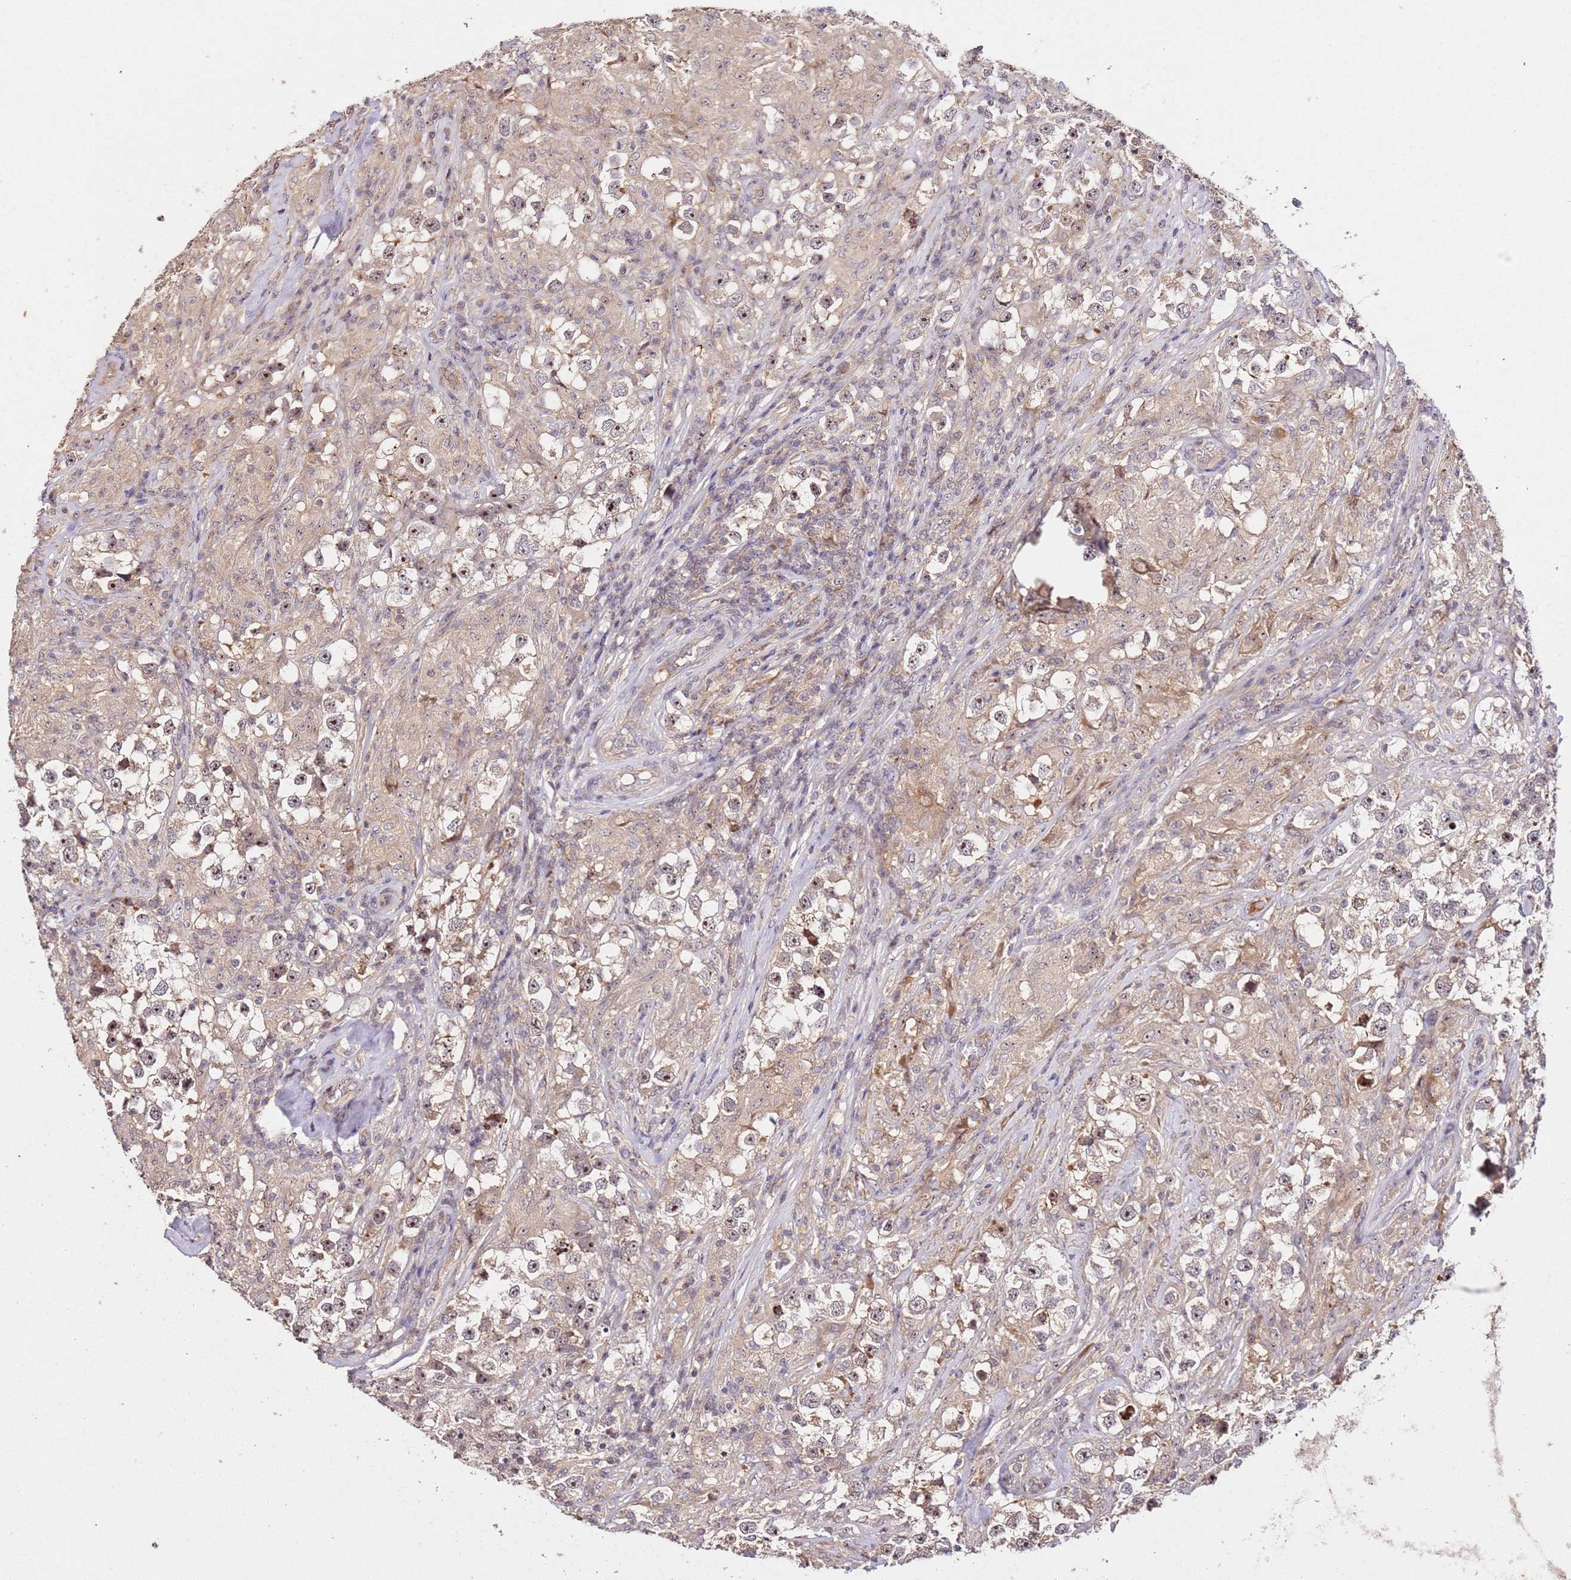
{"staining": {"intensity": "moderate", "quantity": ">75%", "location": "cytoplasmic/membranous,nuclear"}, "tissue": "testis cancer", "cell_type": "Tumor cells", "image_type": "cancer", "snomed": [{"axis": "morphology", "description": "Seminoma, NOS"}, {"axis": "topography", "description": "Testis"}], "caption": "Human seminoma (testis) stained with a brown dye shows moderate cytoplasmic/membranous and nuclear positive staining in approximately >75% of tumor cells.", "gene": "DDX27", "patient": {"sex": "male", "age": 46}}